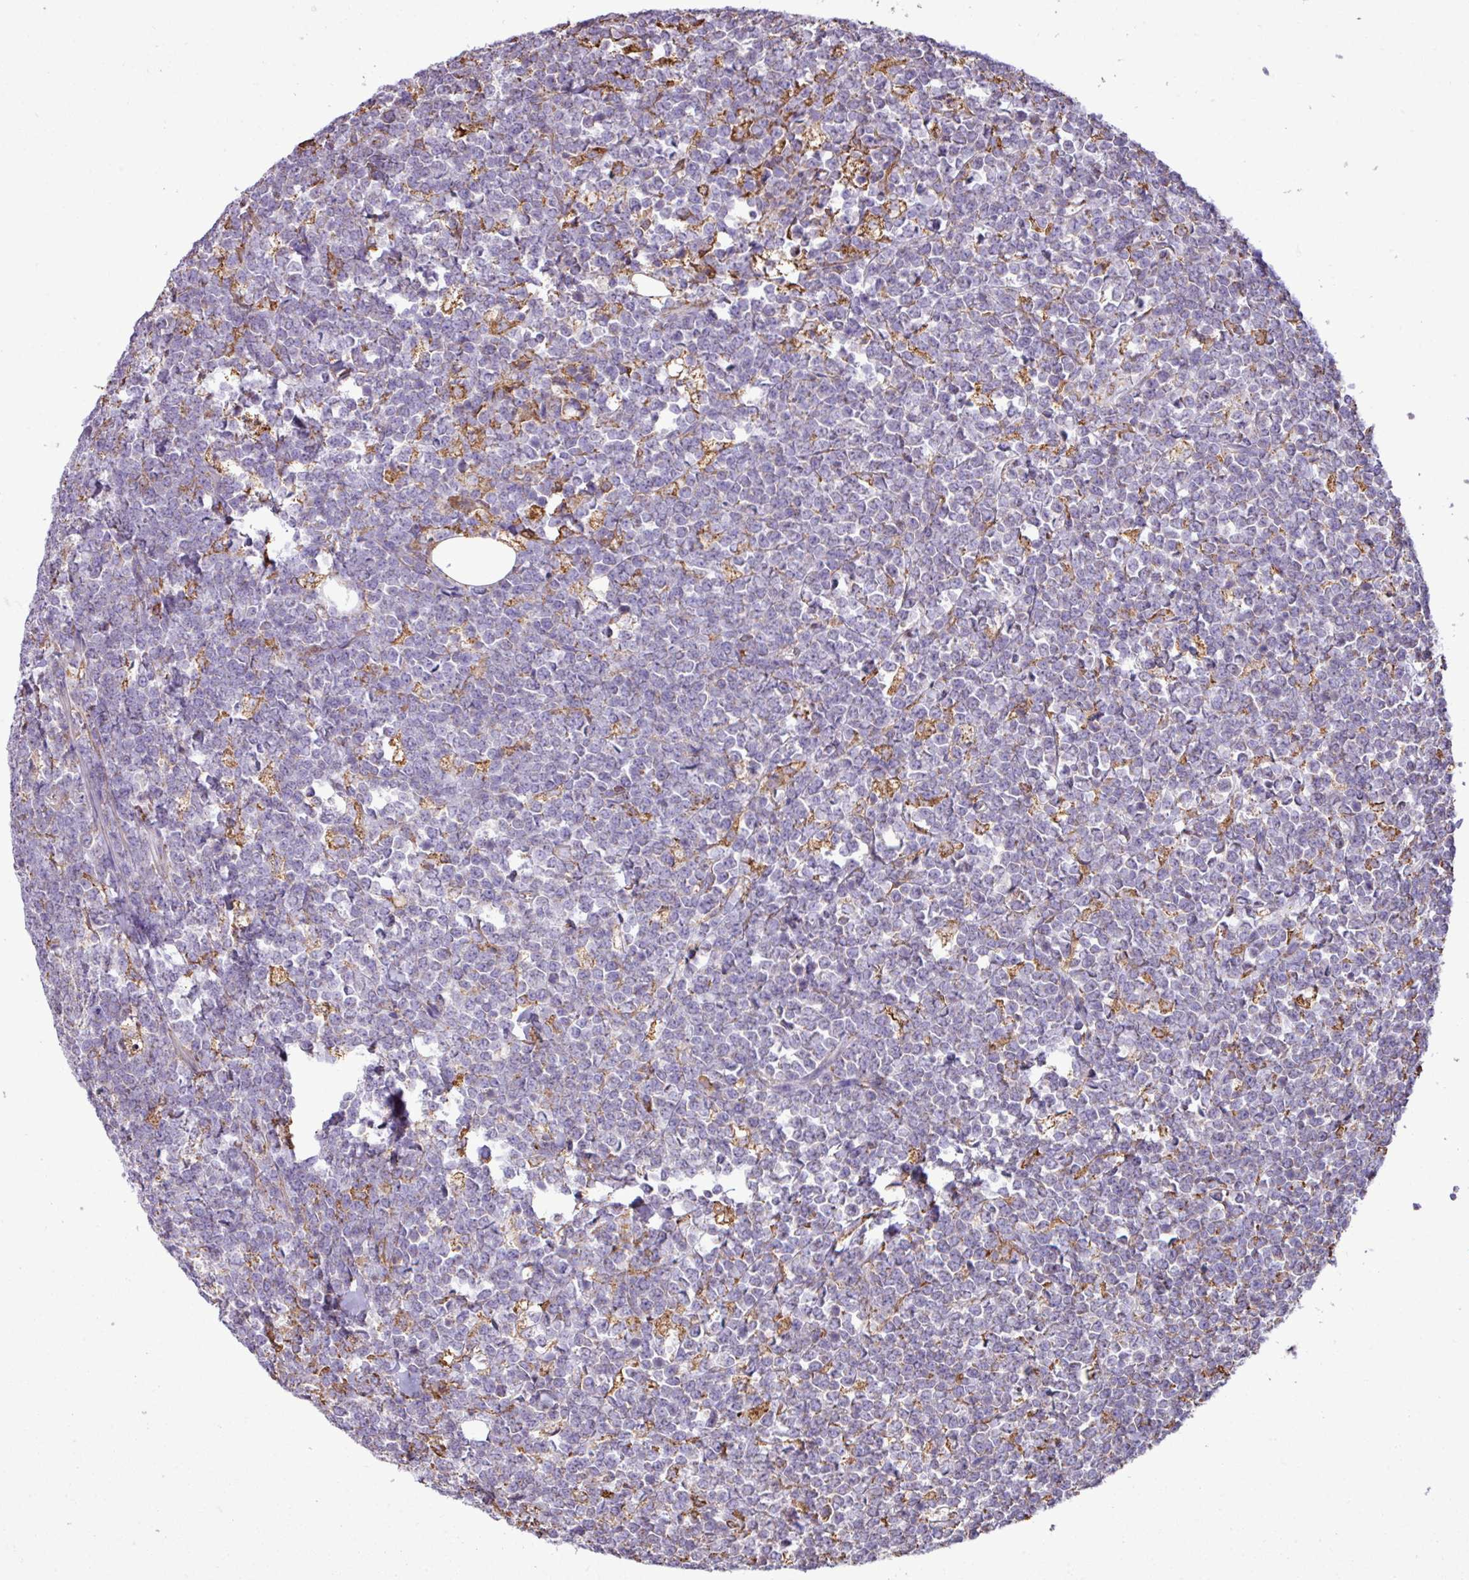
{"staining": {"intensity": "negative", "quantity": "none", "location": "none"}, "tissue": "lymphoma", "cell_type": "Tumor cells", "image_type": "cancer", "snomed": [{"axis": "morphology", "description": "Malignant lymphoma, non-Hodgkin's type, High grade"}, {"axis": "topography", "description": "Small intestine"}, {"axis": "topography", "description": "Colon"}], "caption": "An IHC micrograph of malignant lymphoma, non-Hodgkin's type (high-grade) is shown. There is no staining in tumor cells of malignant lymphoma, non-Hodgkin's type (high-grade). (DAB (3,3'-diaminobenzidine) IHC, high magnification).", "gene": "ZSCAN5A", "patient": {"sex": "male", "age": 8}}